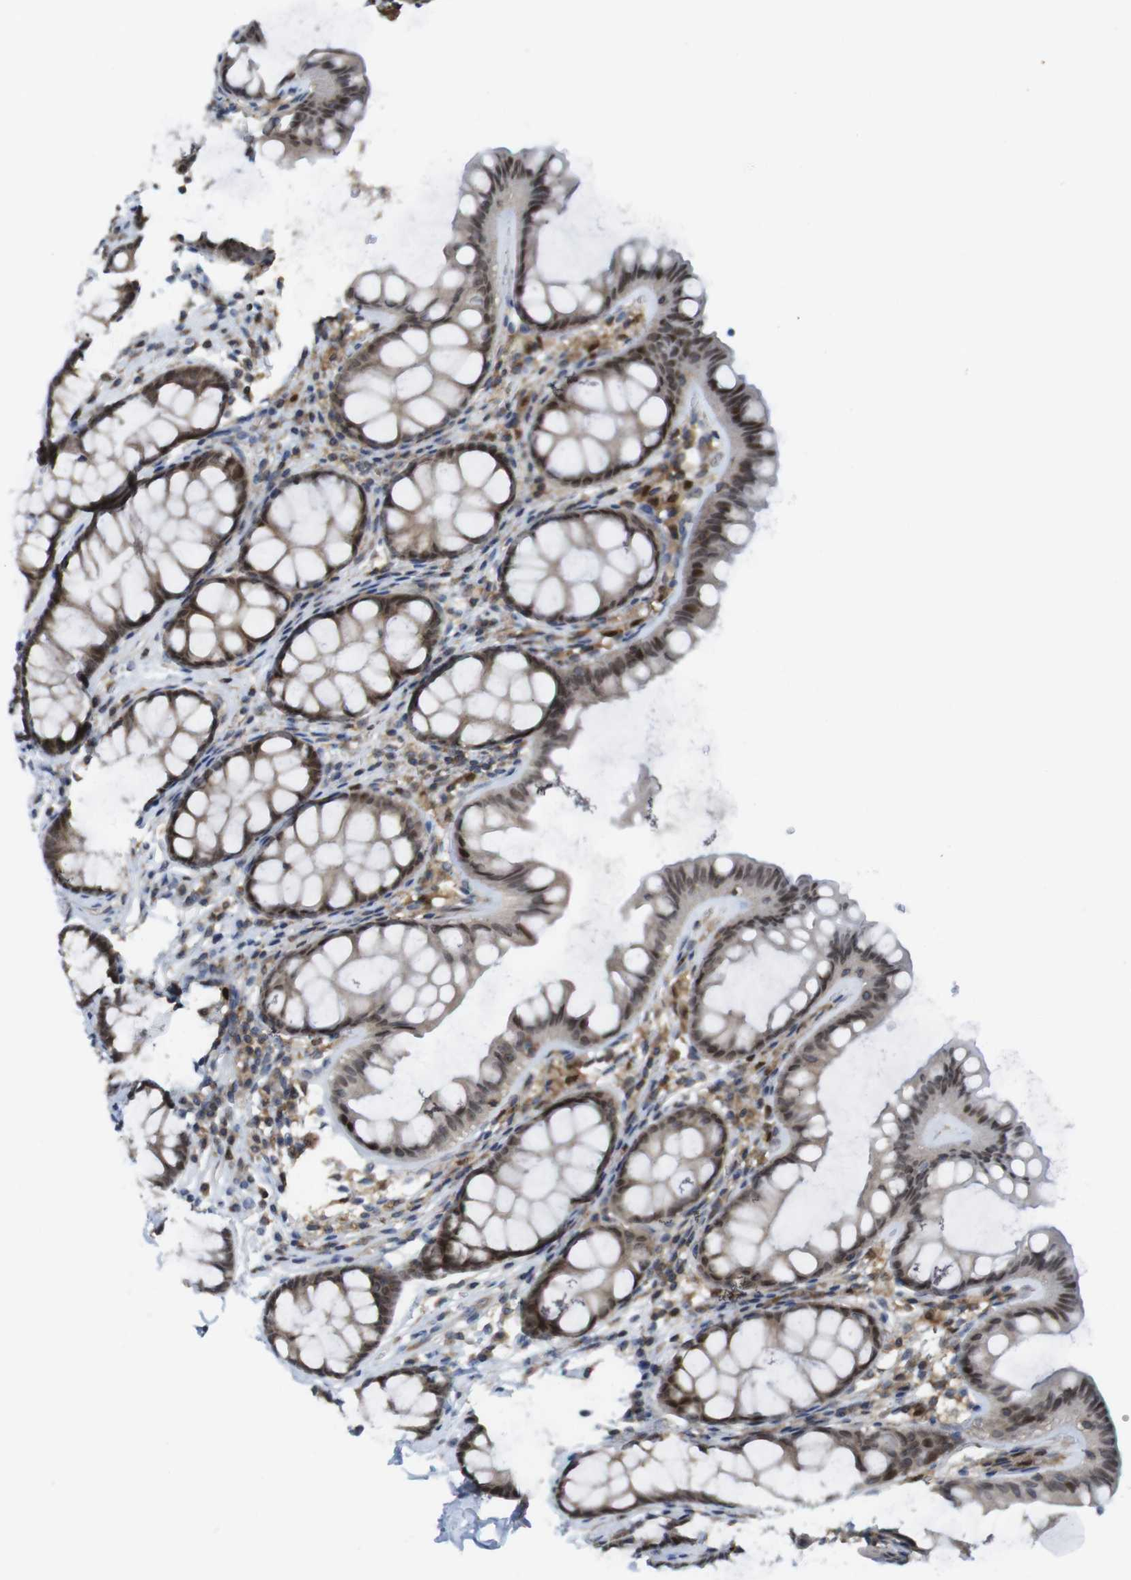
{"staining": {"intensity": "negative", "quantity": "none", "location": "none"}, "tissue": "colon", "cell_type": "Endothelial cells", "image_type": "normal", "snomed": [{"axis": "morphology", "description": "Normal tissue, NOS"}, {"axis": "topography", "description": "Colon"}], "caption": "DAB (3,3'-diaminobenzidine) immunohistochemical staining of unremarkable colon shows no significant staining in endothelial cells.", "gene": "RCC1", "patient": {"sex": "female", "age": 55}}